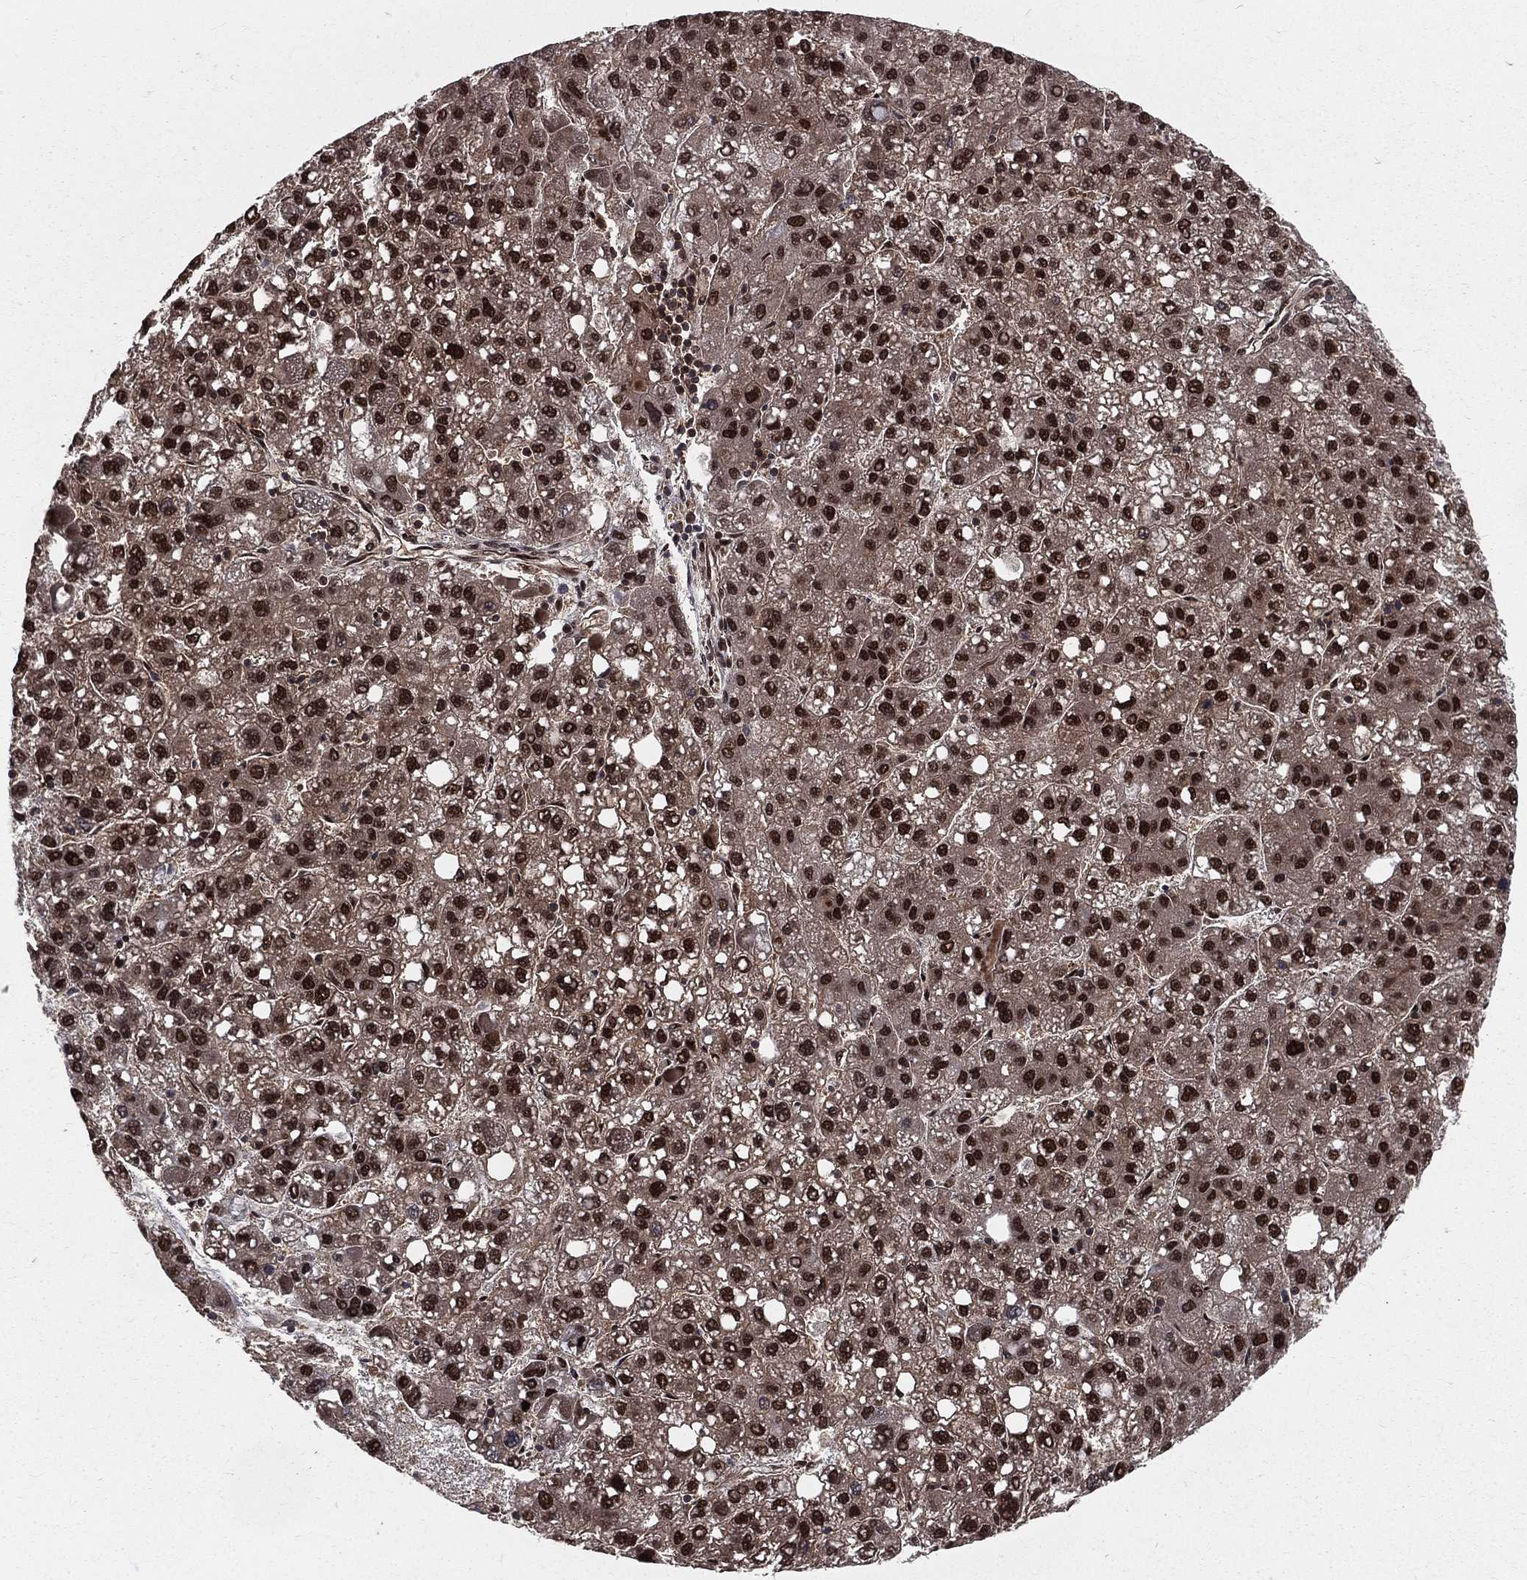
{"staining": {"intensity": "strong", "quantity": ">75%", "location": "nuclear"}, "tissue": "liver cancer", "cell_type": "Tumor cells", "image_type": "cancer", "snomed": [{"axis": "morphology", "description": "Carcinoma, Hepatocellular, NOS"}, {"axis": "topography", "description": "Liver"}], "caption": "A high-resolution photomicrograph shows immunohistochemistry staining of liver cancer, which displays strong nuclear staining in approximately >75% of tumor cells.", "gene": "COPS4", "patient": {"sex": "female", "age": 82}}